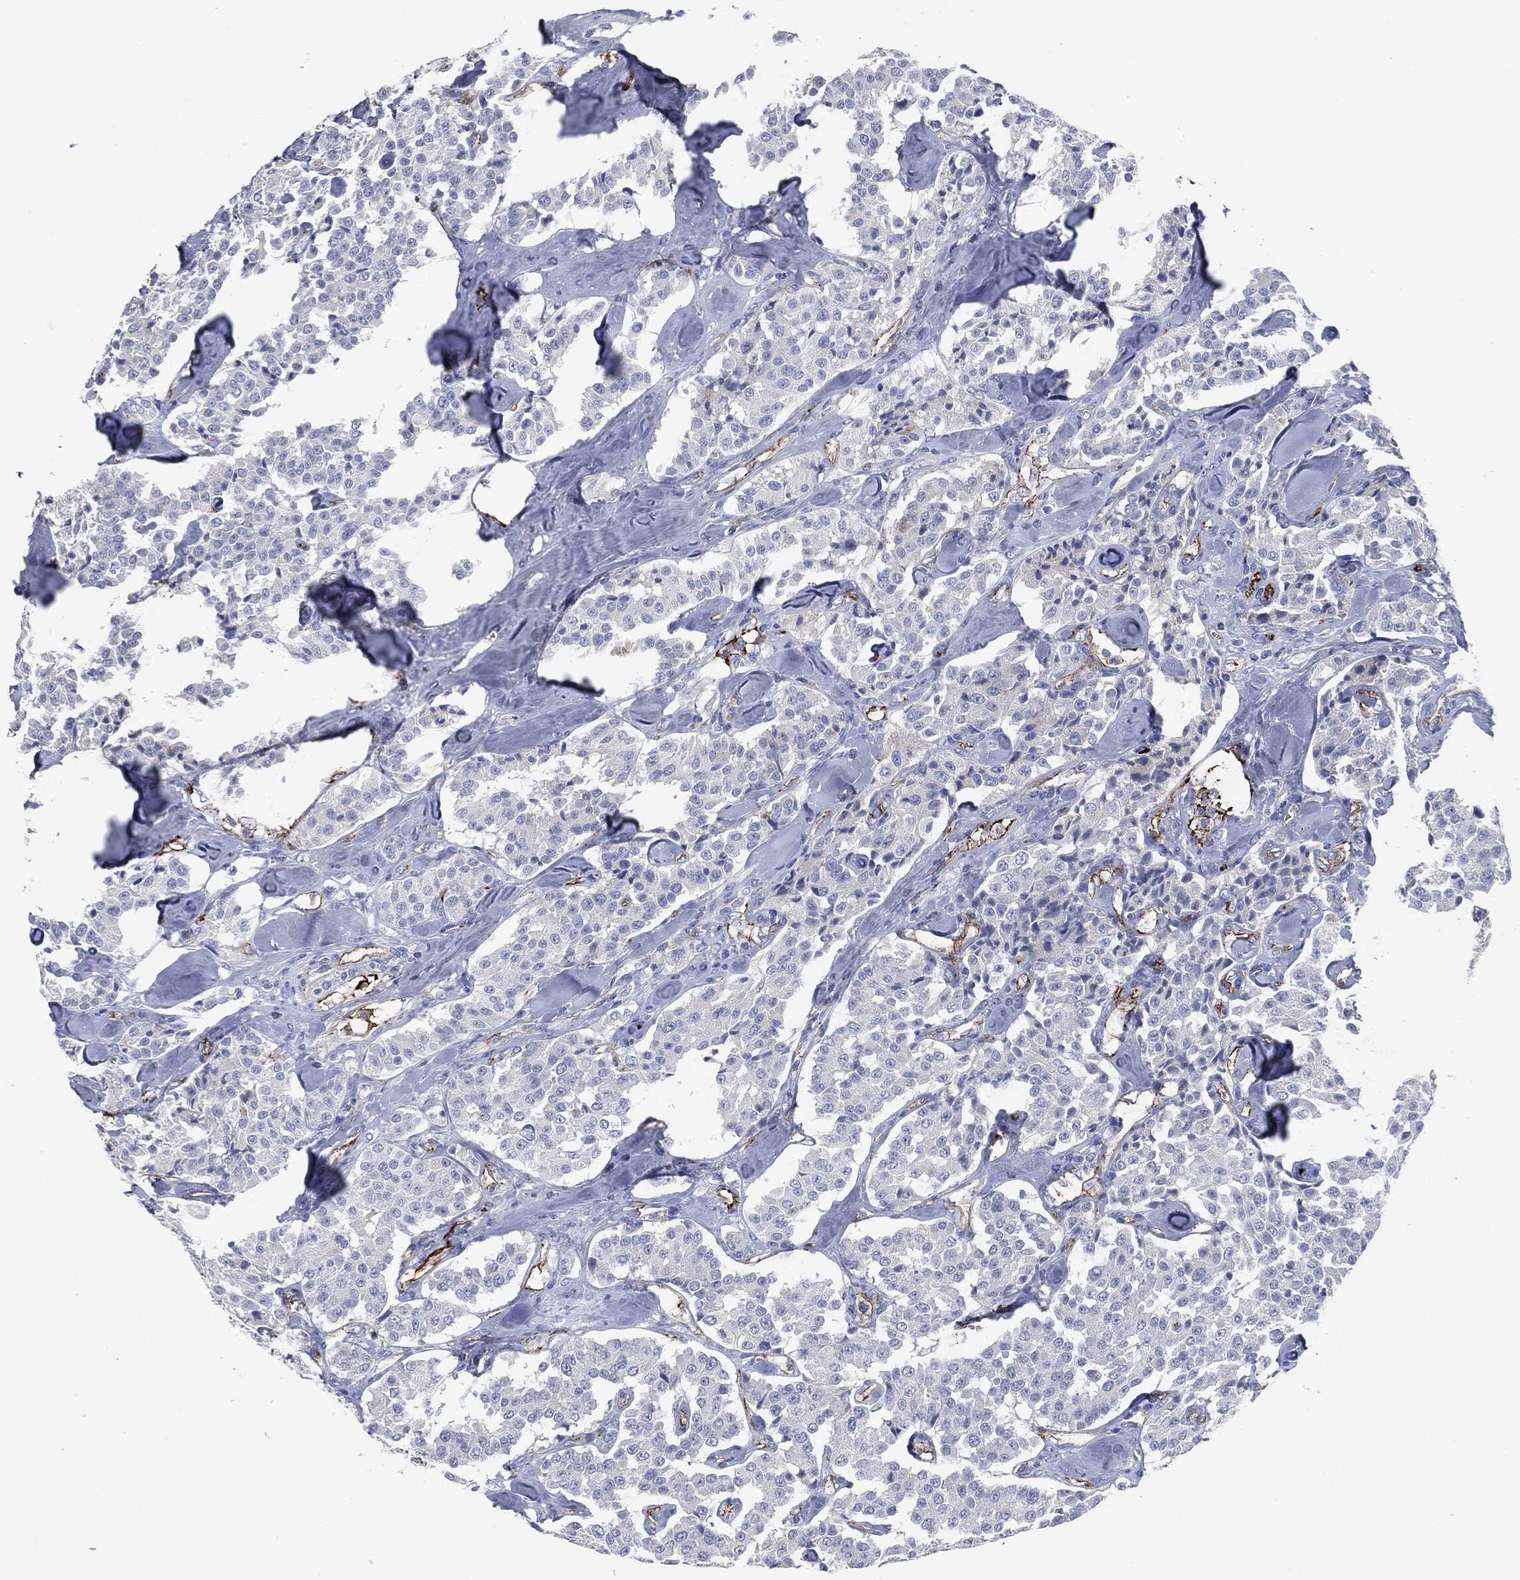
{"staining": {"intensity": "negative", "quantity": "none", "location": "none"}, "tissue": "carcinoid", "cell_type": "Tumor cells", "image_type": "cancer", "snomed": [{"axis": "morphology", "description": "Carcinoid, malignant, NOS"}, {"axis": "topography", "description": "Pancreas"}], "caption": "Tumor cells show no significant protein staining in carcinoid.", "gene": "APOB", "patient": {"sex": "male", "age": 41}}